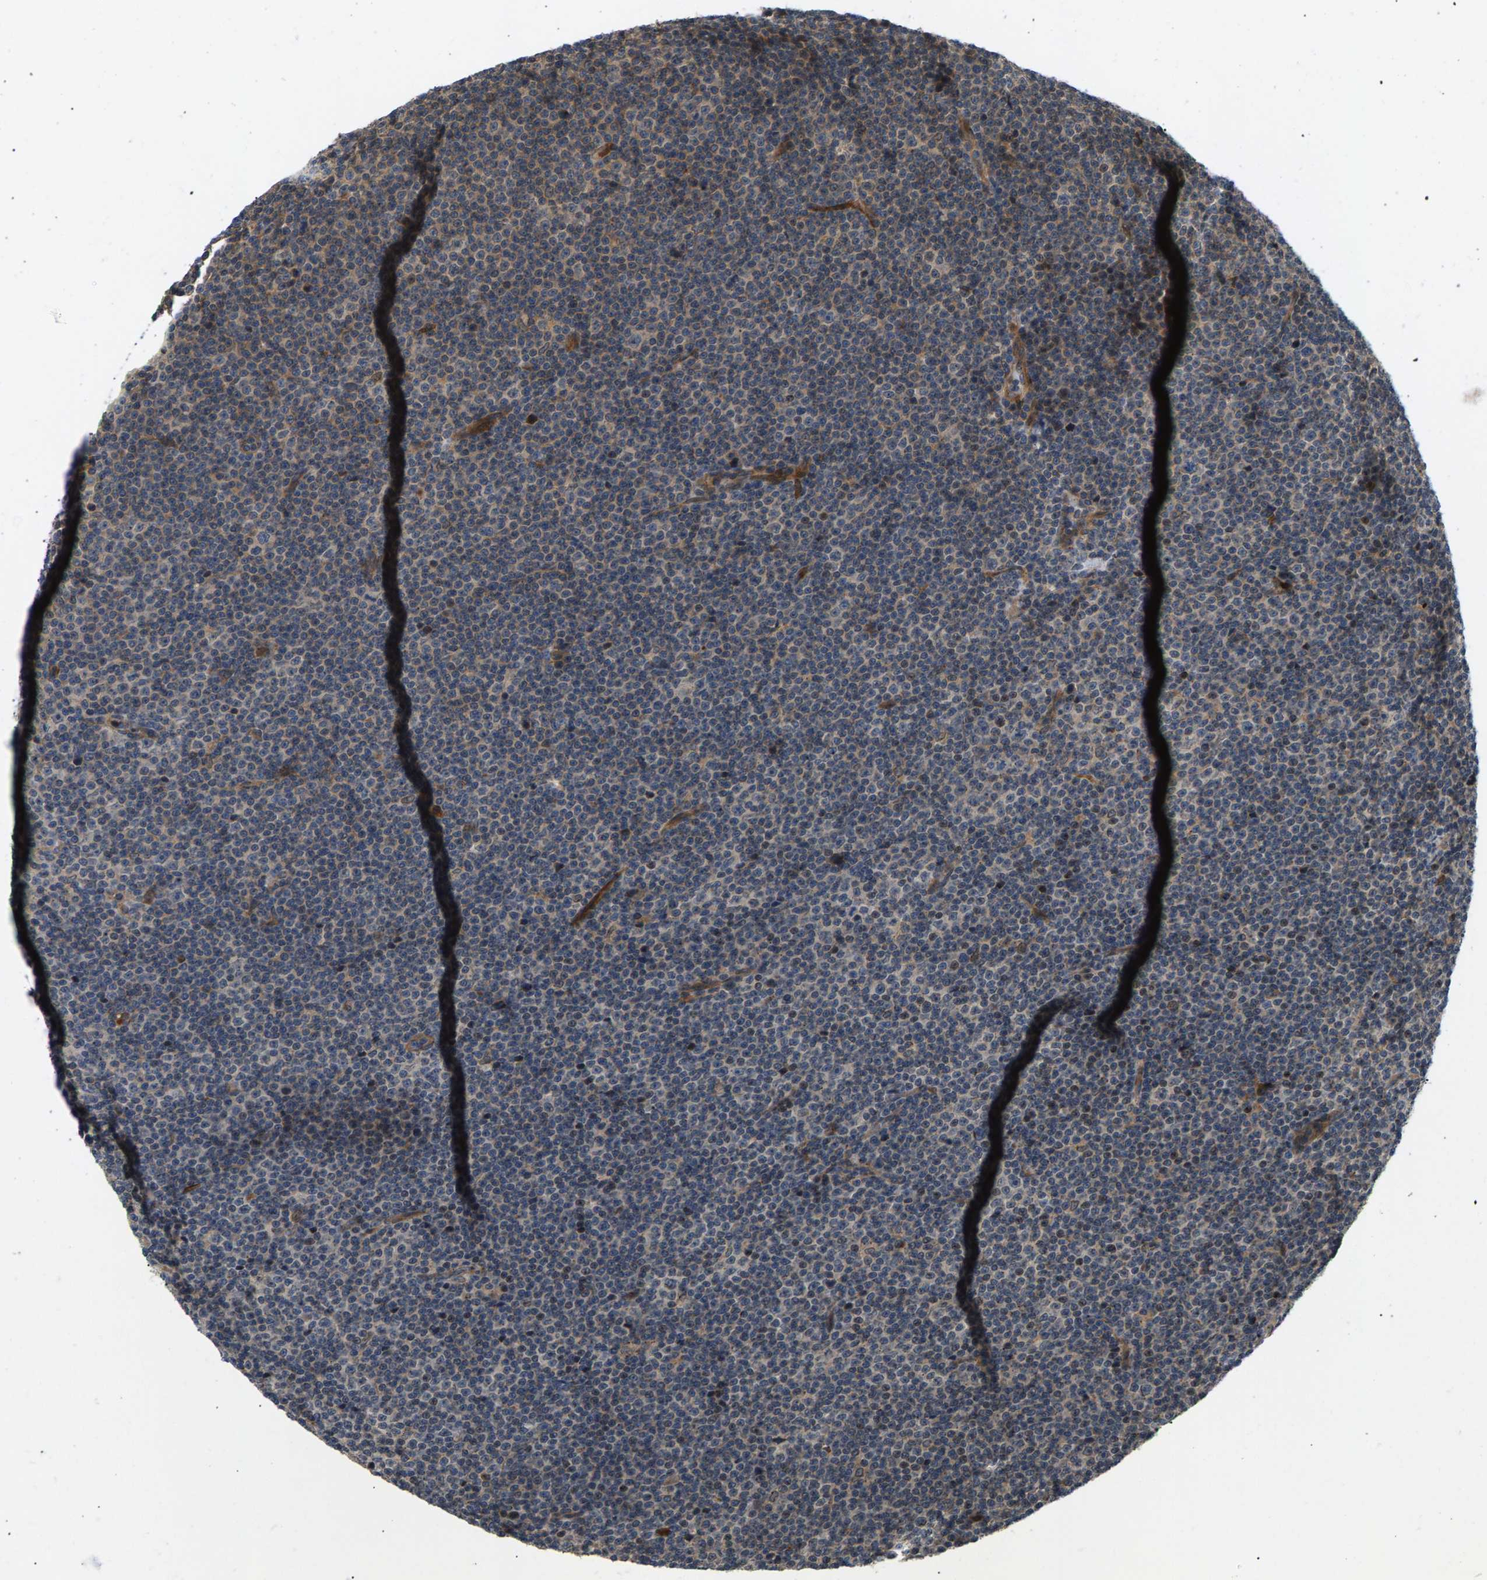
{"staining": {"intensity": "weak", "quantity": "<25%", "location": "cytoplasmic/membranous"}, "tissue": "lymphoma", "cell_type": "Tumor cells", "image_type": "cancer", "snomed": [{"axis": "morphology", "description": "Malignant lymphoma, non-Hodgkin's type, Low grade"}, {"axis": "topography", "description": "Lymph node"}], "caption": "Tumor cells show no significant protein staining in low-grade malignant lymphoma, non-Hodgkin's type.", "gene": "MAP2K5", "patient": {"sex": "female", "age": 67}}